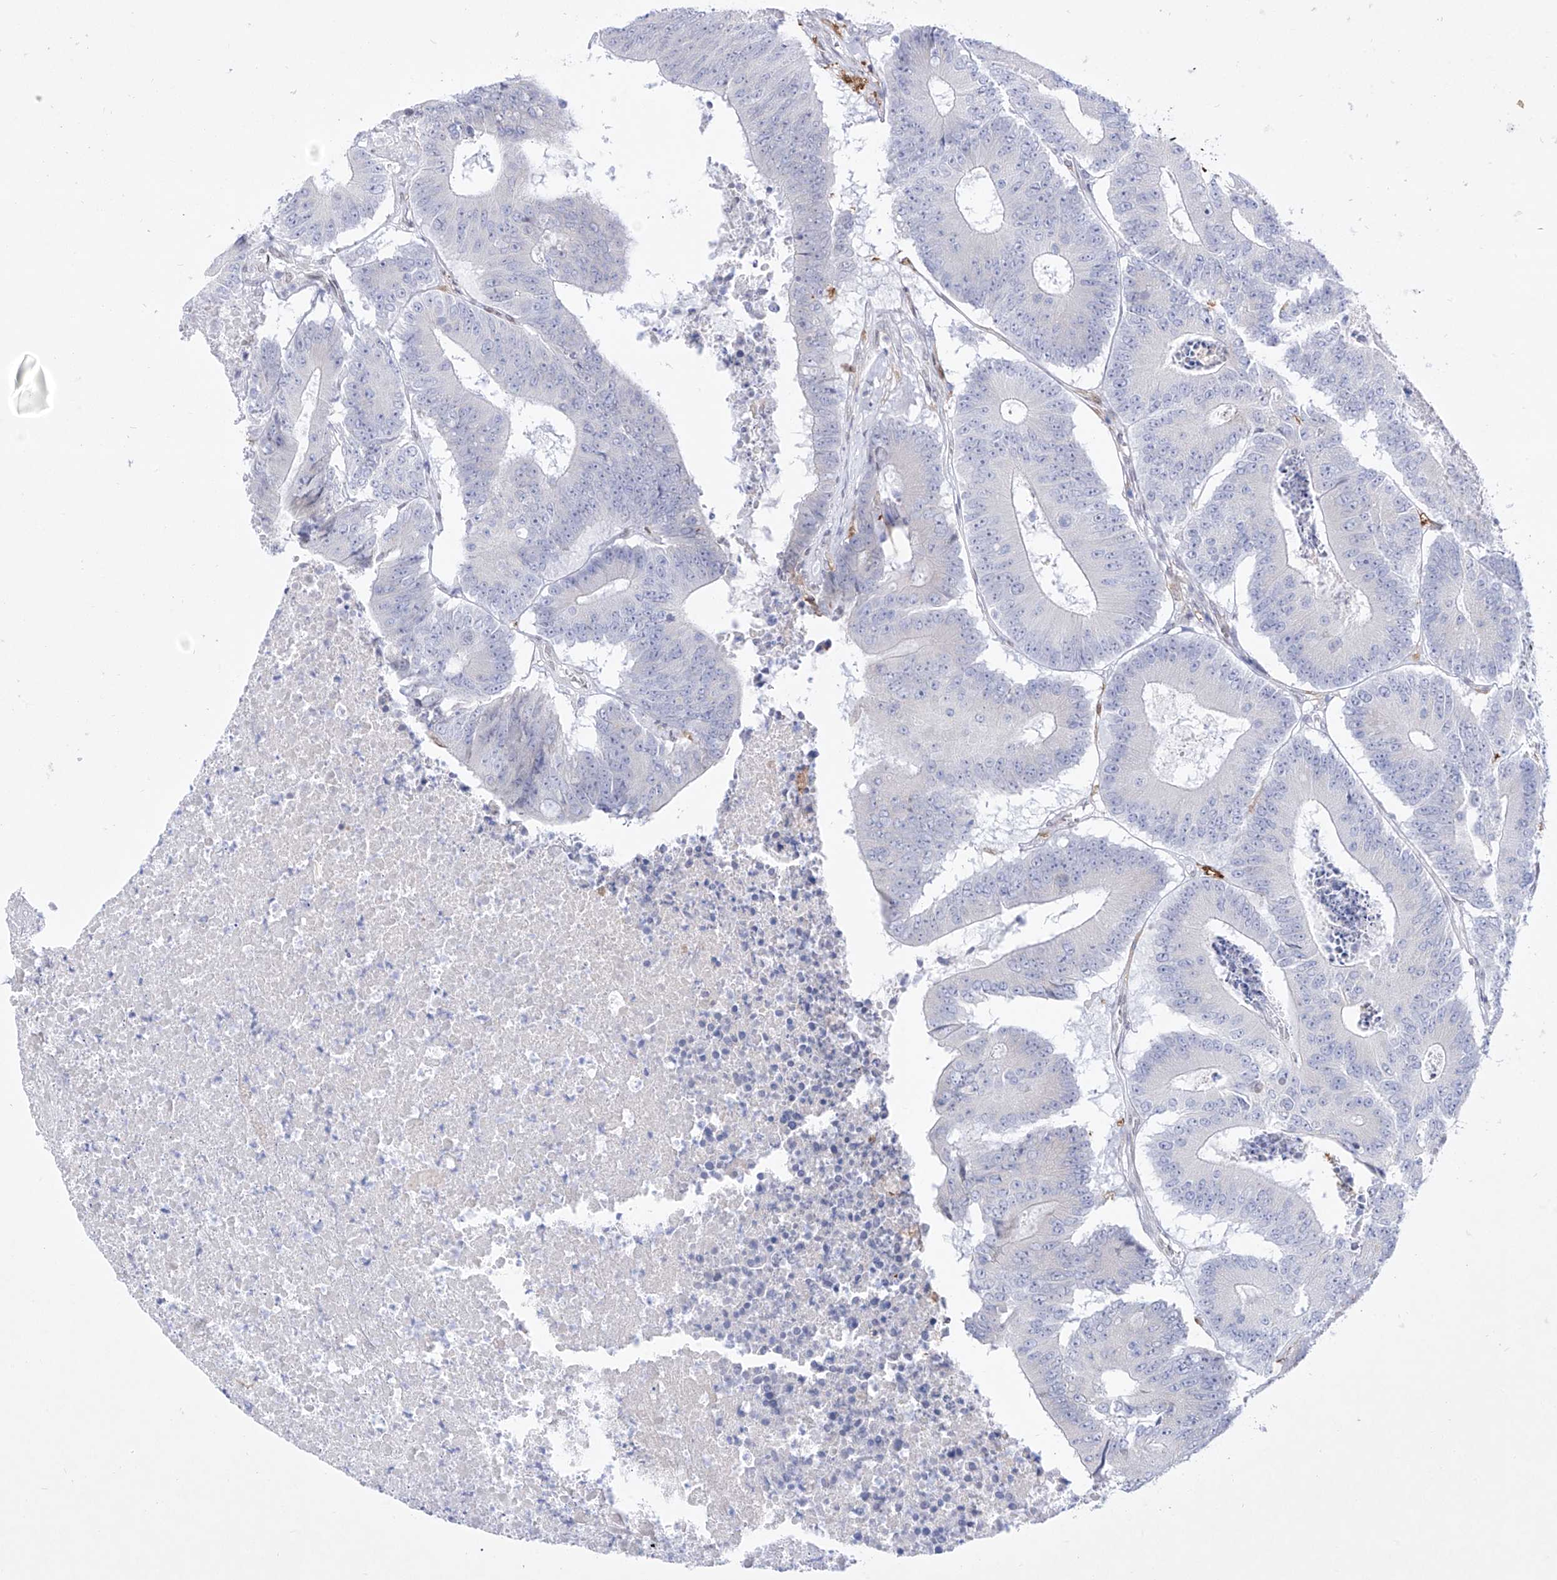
{"staining": {"intensity": "negative", "quantity": "none", "location": "none"}, "tissue": "colorectal cancer", "cell_type": "Tumor cells", "image_type": "cancer", "snomed": [{"axis": "morphology", "description": "Adenocarcinoma, NOS"}, {"axis": "topography", "description": "Colon"}], "caption": "This is an immunohistochemistry (IHC) image of colorectal cancer. There is no positivity in tumor cells.", "gene": "LCLAT1", "patient": {"sex": "male", "age": 87}}